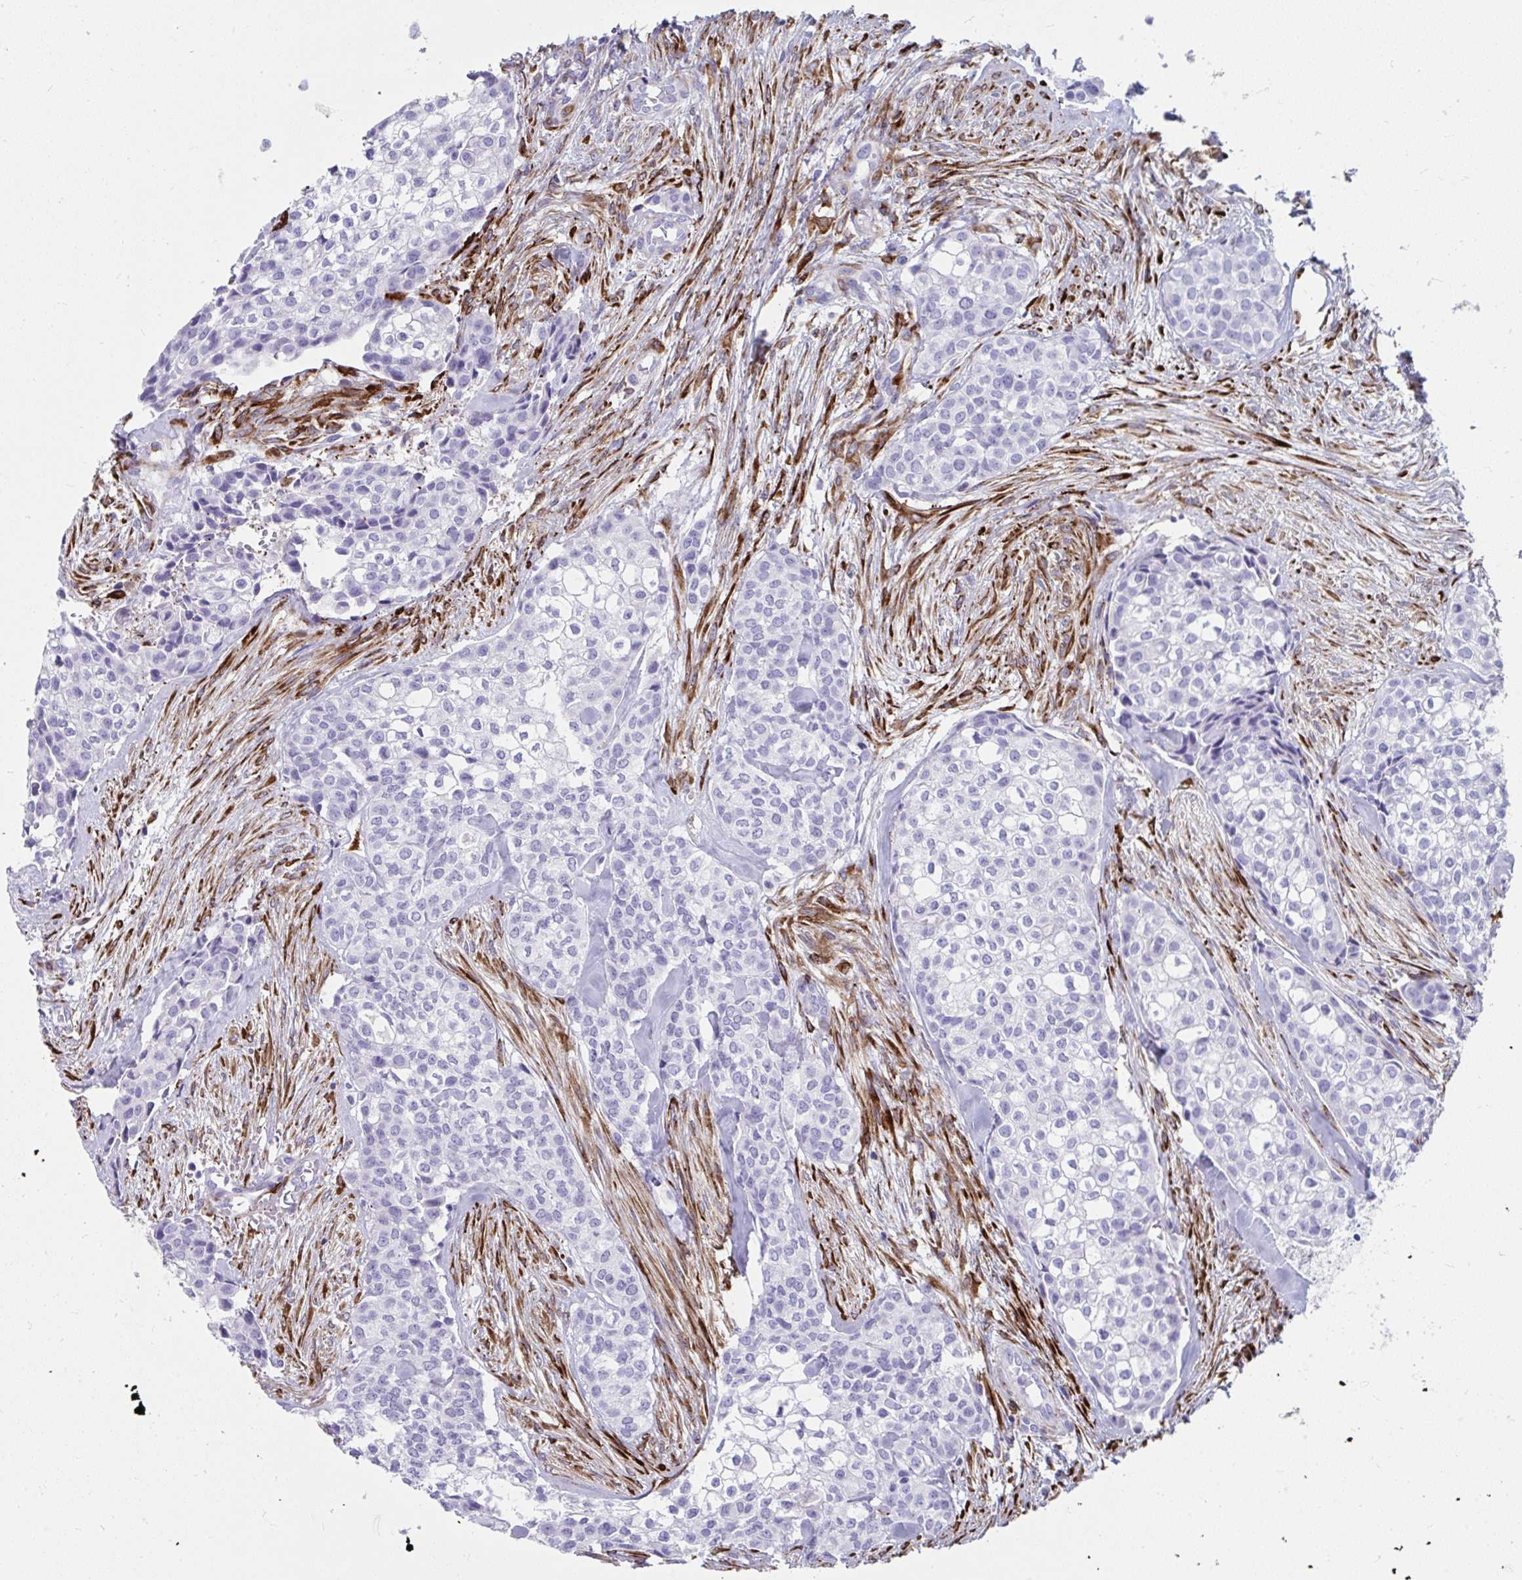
{"staining": {"intensity": "negative", "quantity": "none", "location": "none"}, "tissue": "head and neck cancer", "cell_type": "Tumor cells", "image_type": "cancer", "snomed": [{"axis": "morphology", "description": "Adenocarcinoma, NOS"}, {"axis": "topography", "description": "Head-Neck"}], "caption": "An immunohistochemistry (IHC) photomicrograph of head and neck cancer is shown. There is no staining in tumor cells of head and neck cancer.", "gene": "GRXCR2", "patient": {"sex": "male", "age": 81}}